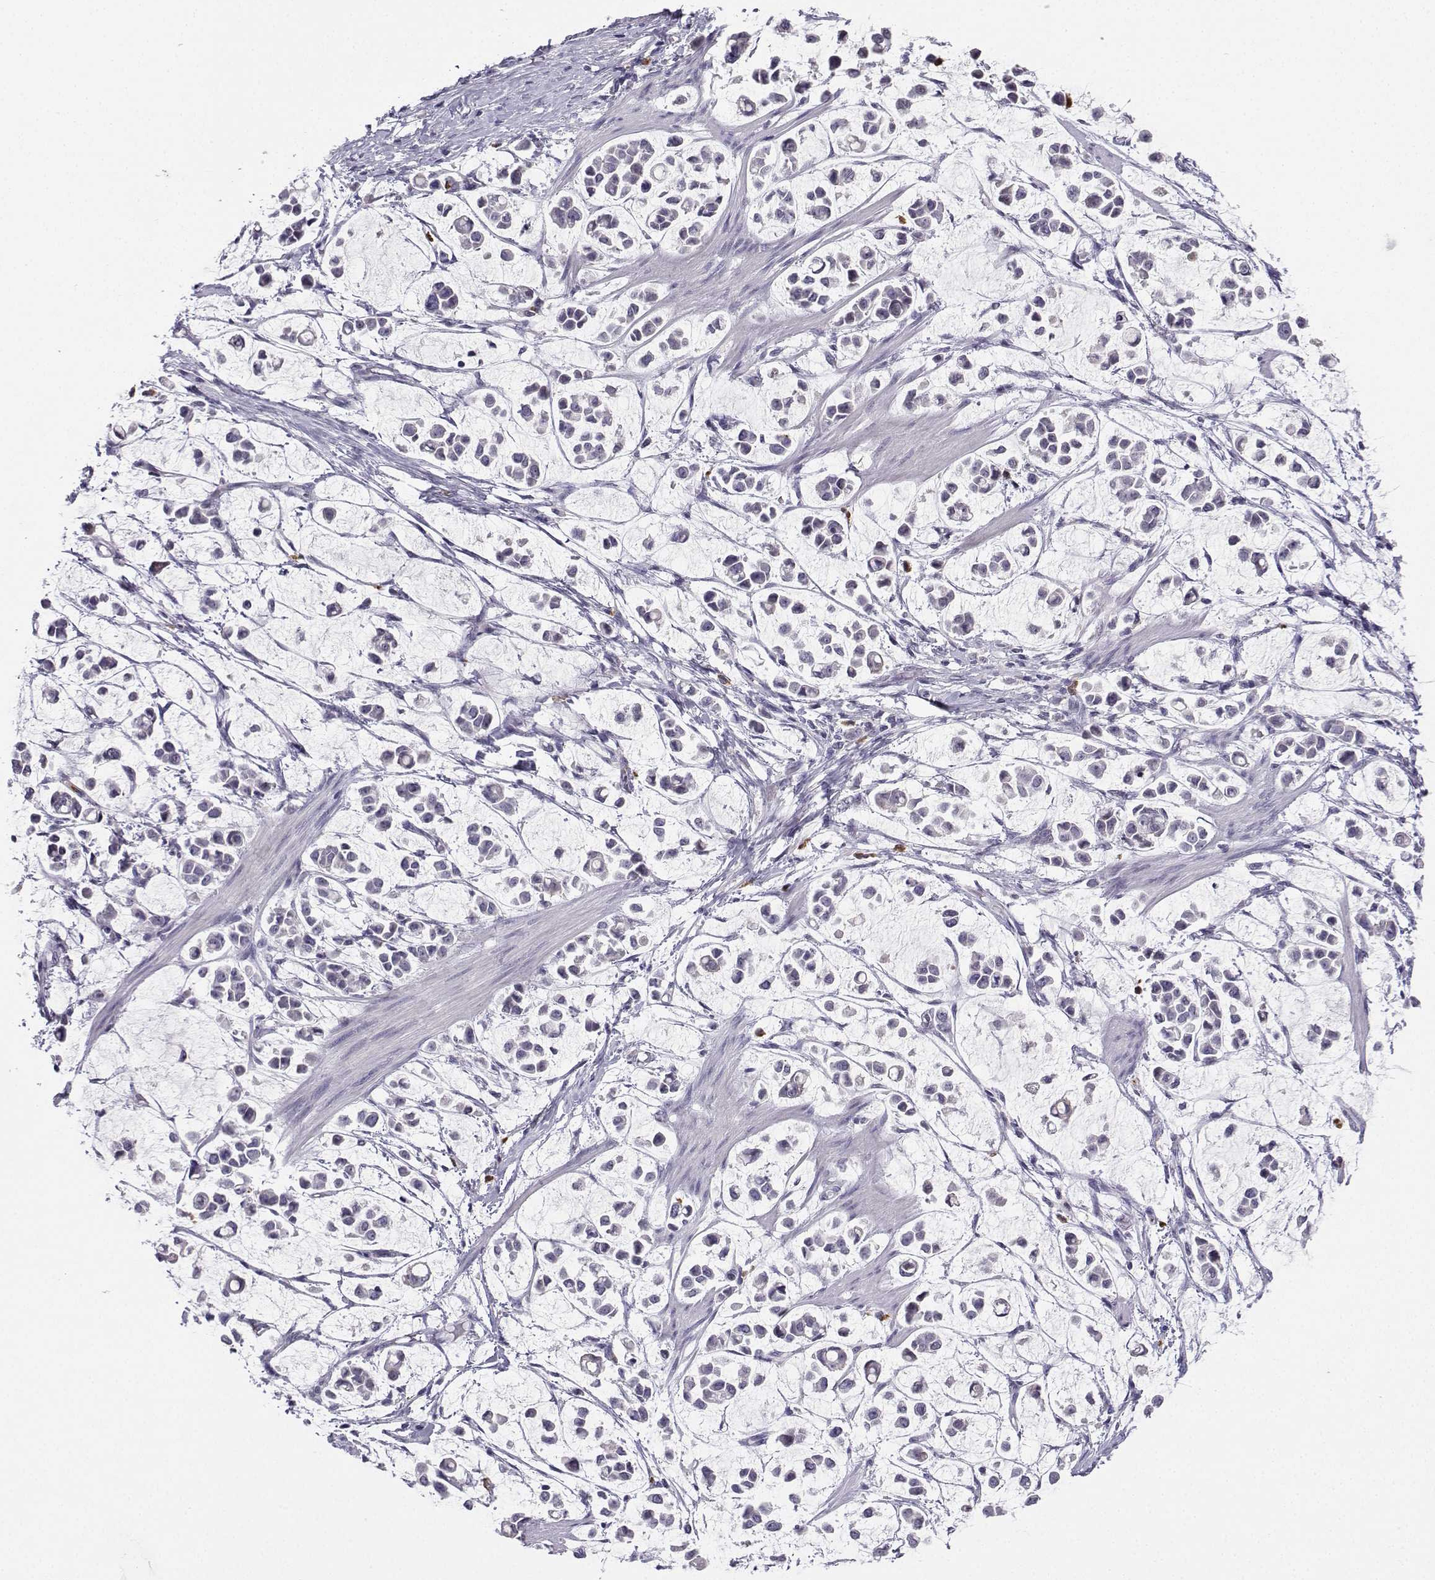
{"staining": {"intensity": "negative", "quantity": "none", "location": "none"}, "tissue": "stomach cancer", "cell_type": "Tumor cells", "image_type": "cancer", "snomed": [{"axis": "morphology", "description": "Adenocarcinoma, NOS"}, {"axis": "topography", "description": "Stomach"}], "caption": "Tumor cells show no significant positivity in adenocarcinoma (stomach).", "gene": "CALY", "patient": {"sex": "male", "age": 82}}